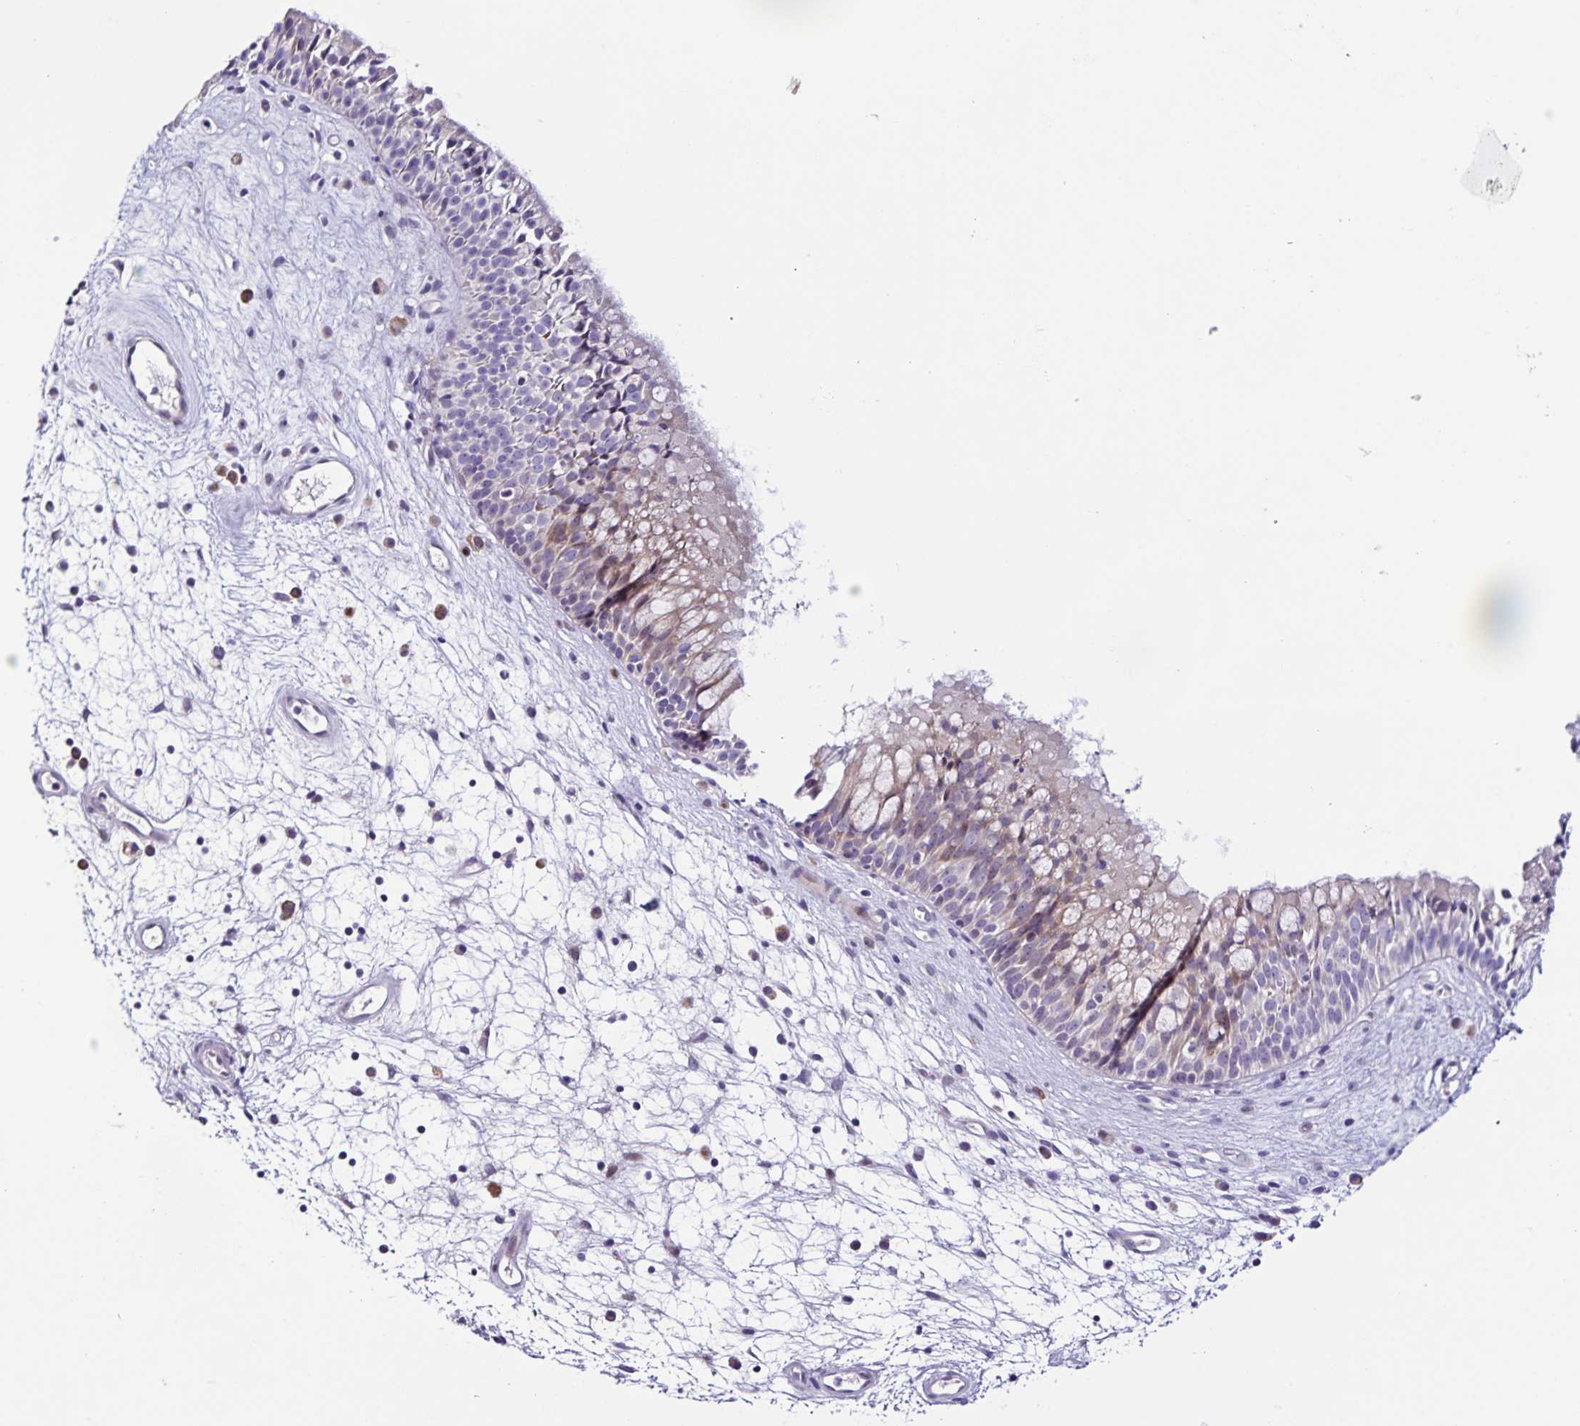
{"staining": {"intensity": "weak", "quantity": "25%-75%", "location": "cytoplasmic/membranous"}, "tissue": "nasopharynx", "cell_type": "Respiratory epithelial cells", "image_type": "normal", "snomed": [{"axis": "morphology", "description": "Normal tissue, NOS"}, {"axis": "topography", "description": "Nasopharynx"}], "caption": "This photomicrograph exhibits unremarkable nasopharynx stained with IHC to label a protein in brown. The cytoplasmic/membranous of respiratory epithelial cells show weak positivity for the protein. Nuclei are counter-stained blue.", "gene": "RNFT2", "patient": {"sex": "male", "age": 69}}